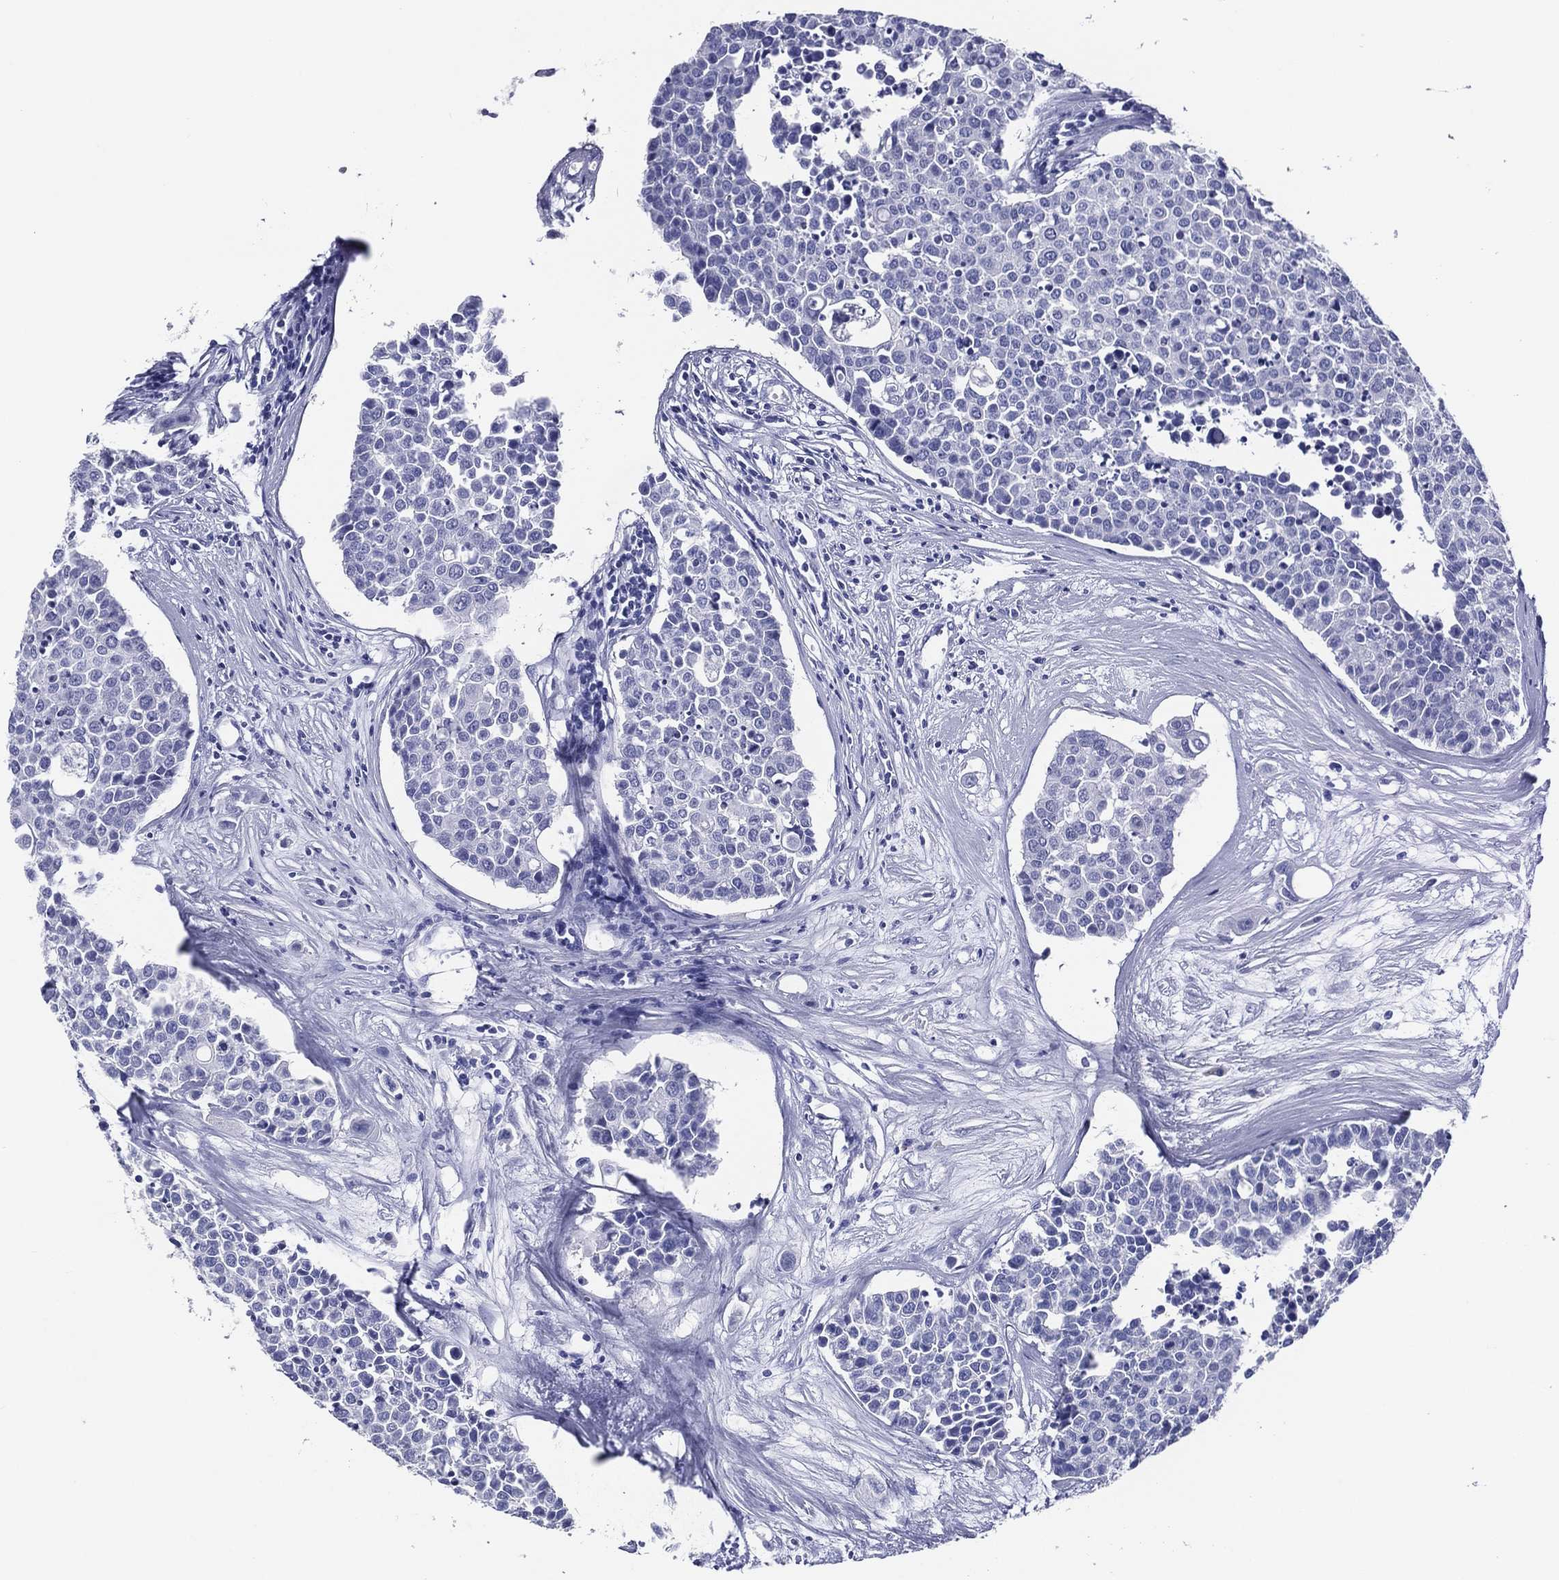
{"staining": {"intensity": "negative", "quantity": "none", "location": "none"}, "tissue": "carcinoid", "cell_type": "Tumor cells", "image_type": "cancer", "snomed": [{"axis": "morphology", "description": "Carcinoid, malignant, NOS"}, {"axis": "topography", "description": "Colon"}], "caption": "High power microscopy micrograph of an immunohistochemistry (IHC) histopathology image of carcinoid (malignant), revealing no significant positivity in tumor cells. The staining is performed using DAB (3,3'-diaminobenzidine) brown chromogen with nuclei counter-stained in using hematoxylin.", "gene": "ACE2", "patient": {"sex": "male", "age": 81}}